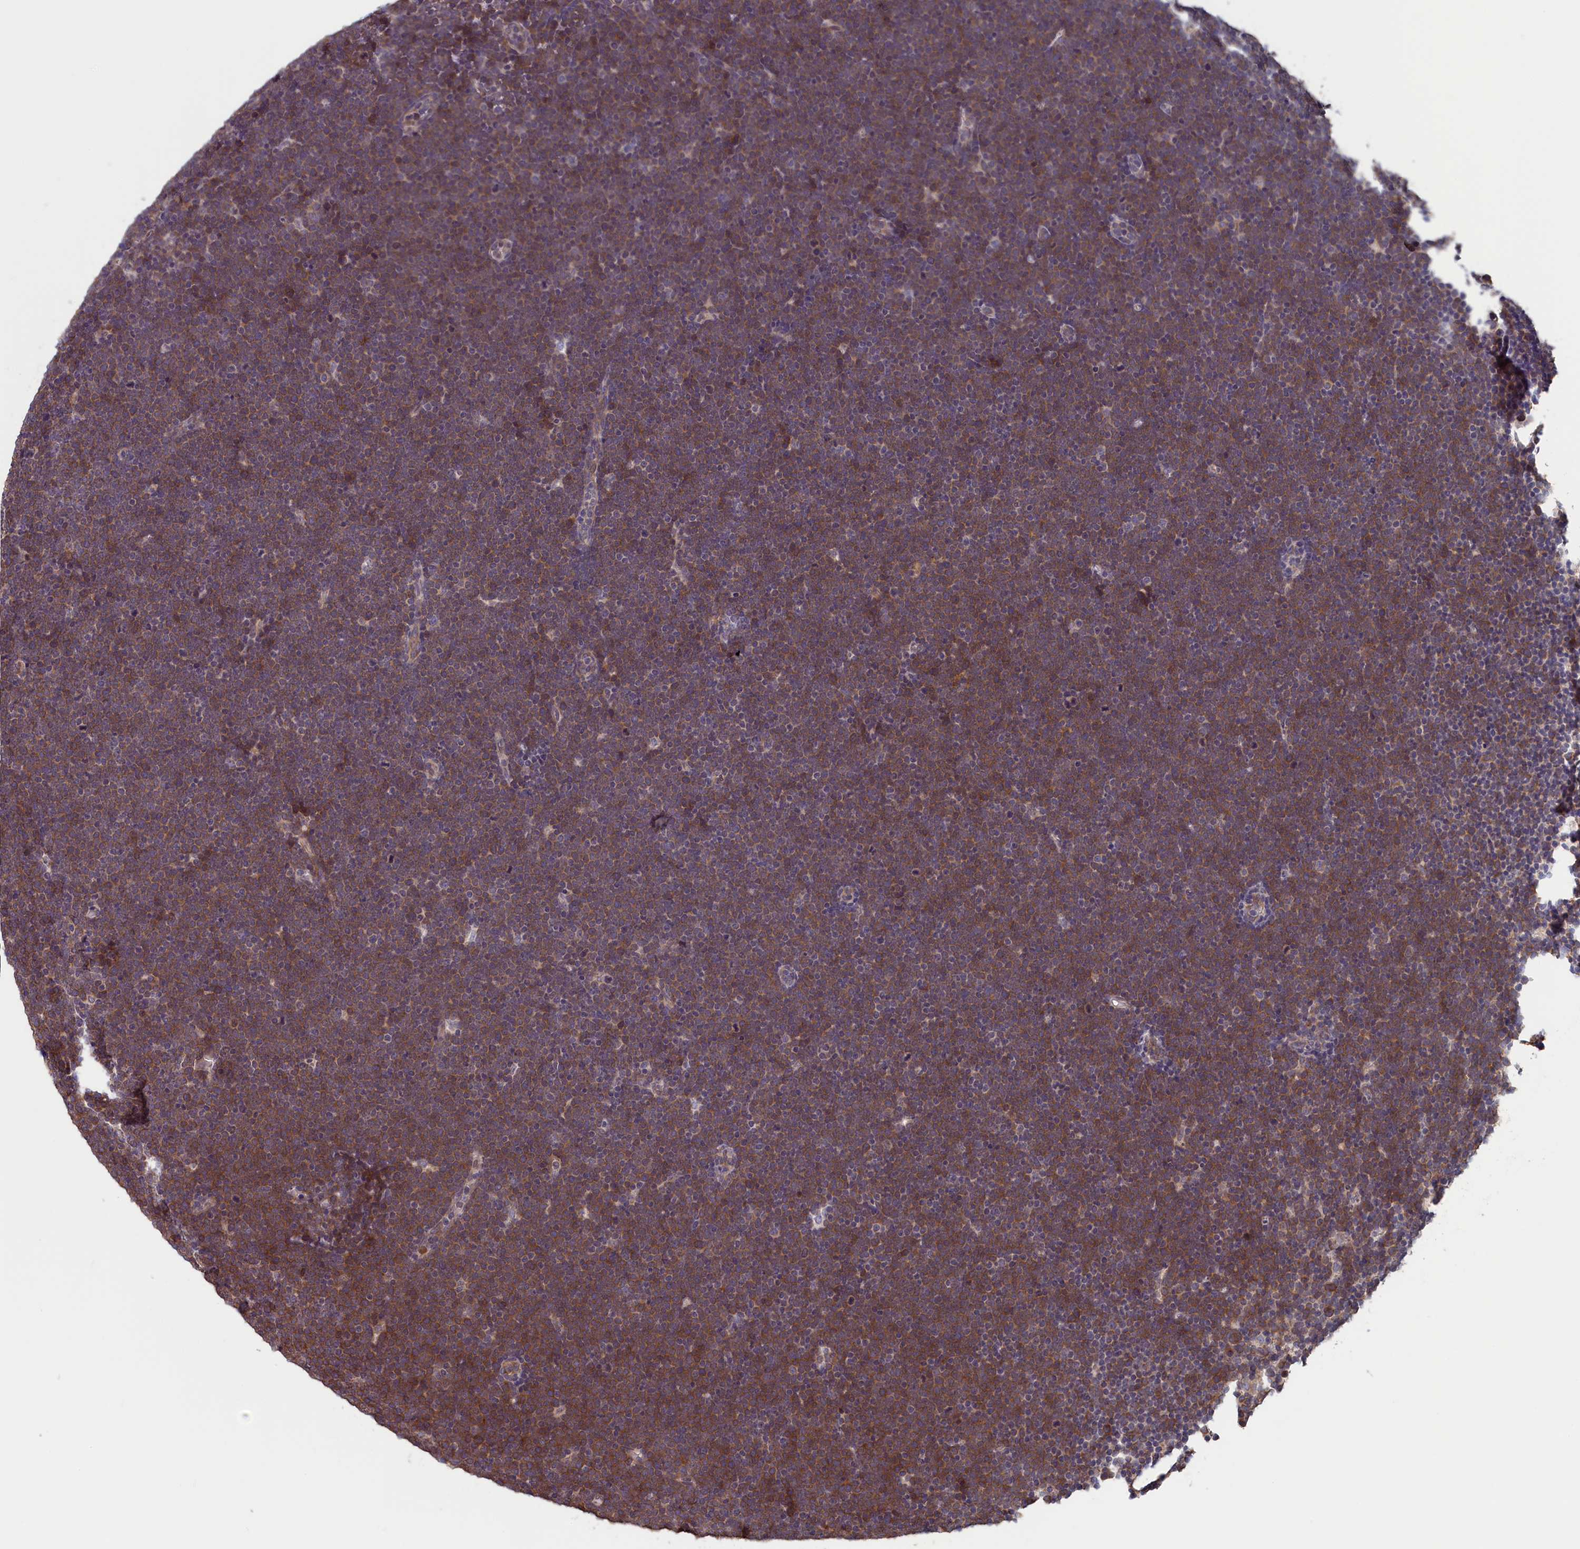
{"staining": {"intensity": "strong", "quantity": "25%-75%", "location": "cytoplasmic/membranous"}, "tissue": "lymphoma", "cell_type": "Tumor cells", "image_type": "cancer", "snomed": [{"axis": "morphology", "description": "Malignant lymphoma, non-Hodgkin's type, High grade"}, {"axis": "topography", "description": "Lymph node"}], "caption": "Malignant lymphoma, non-Hodgkin's type (high-grade) stained with DAB immunohistochemistry (IHC) shows high levels of strong cytoplasmic/membranous expression in about 25%-75% of tumor cells.", "gene": "TMEM116", "patient": {"sex": "male", "age": 13}}